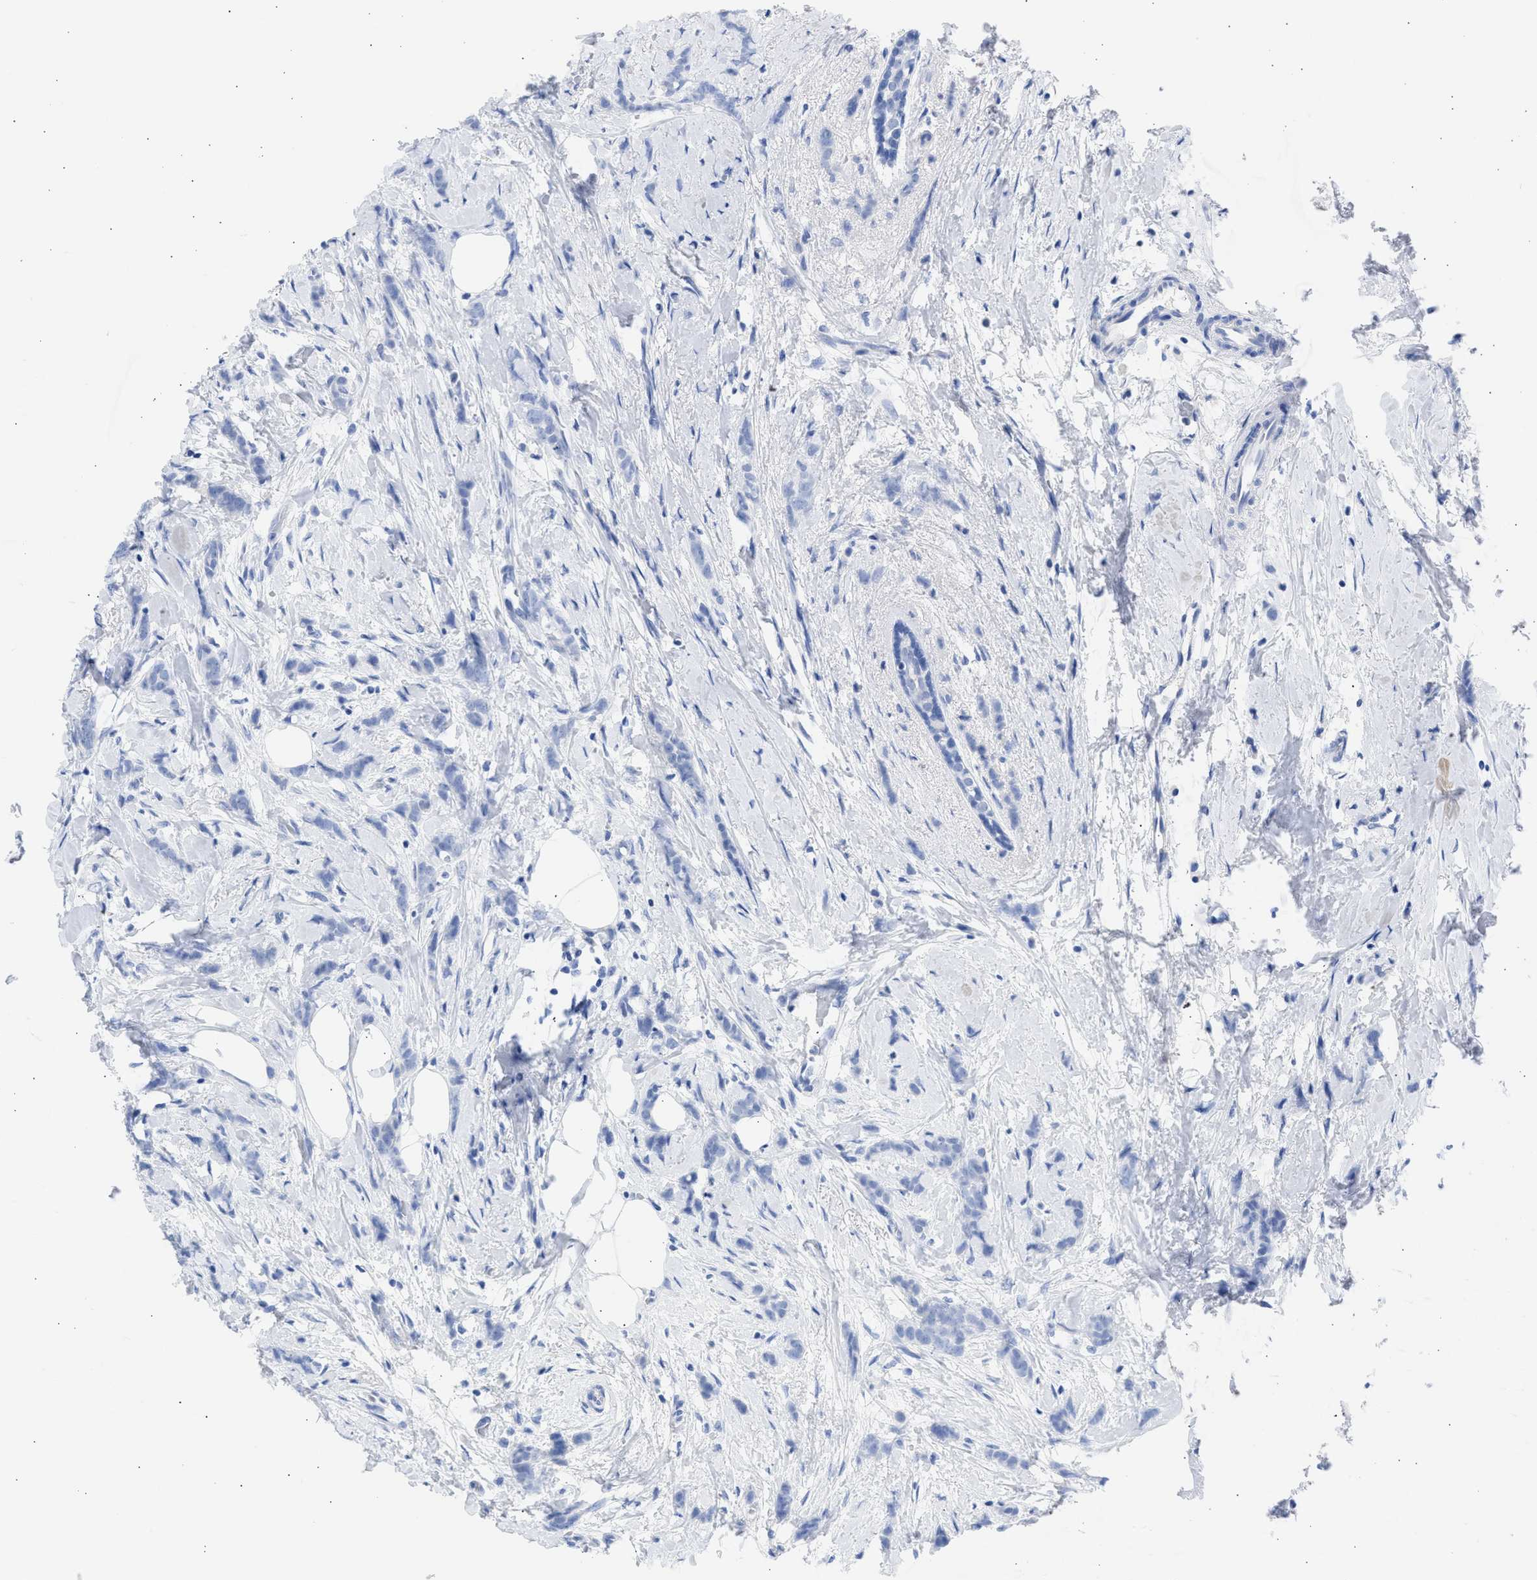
{"staining": {"intensity": "negative", "quantity": "none", "location": "none"}, "tissue": "breast cancer", "cell_type": "Tumor cells", "image_type": "cancer", "snomed": [{"axis": "morphology", "description": "Lobular carcinoma, in situ"}, {"axis": "morphology", "description": "Lobular carcinoma"}, {"axis": "topography", "description": "Breast"}], "caption": "The histopathology image exhibits no staining of tumor cells in breast cancer. (Brightfield microscopy of DAB (3,3'-diaminobenzidine) immunohistochemistry at high magnification).", "gene": "NCAM1", "patient": {"sex": "female", "age": 41}}